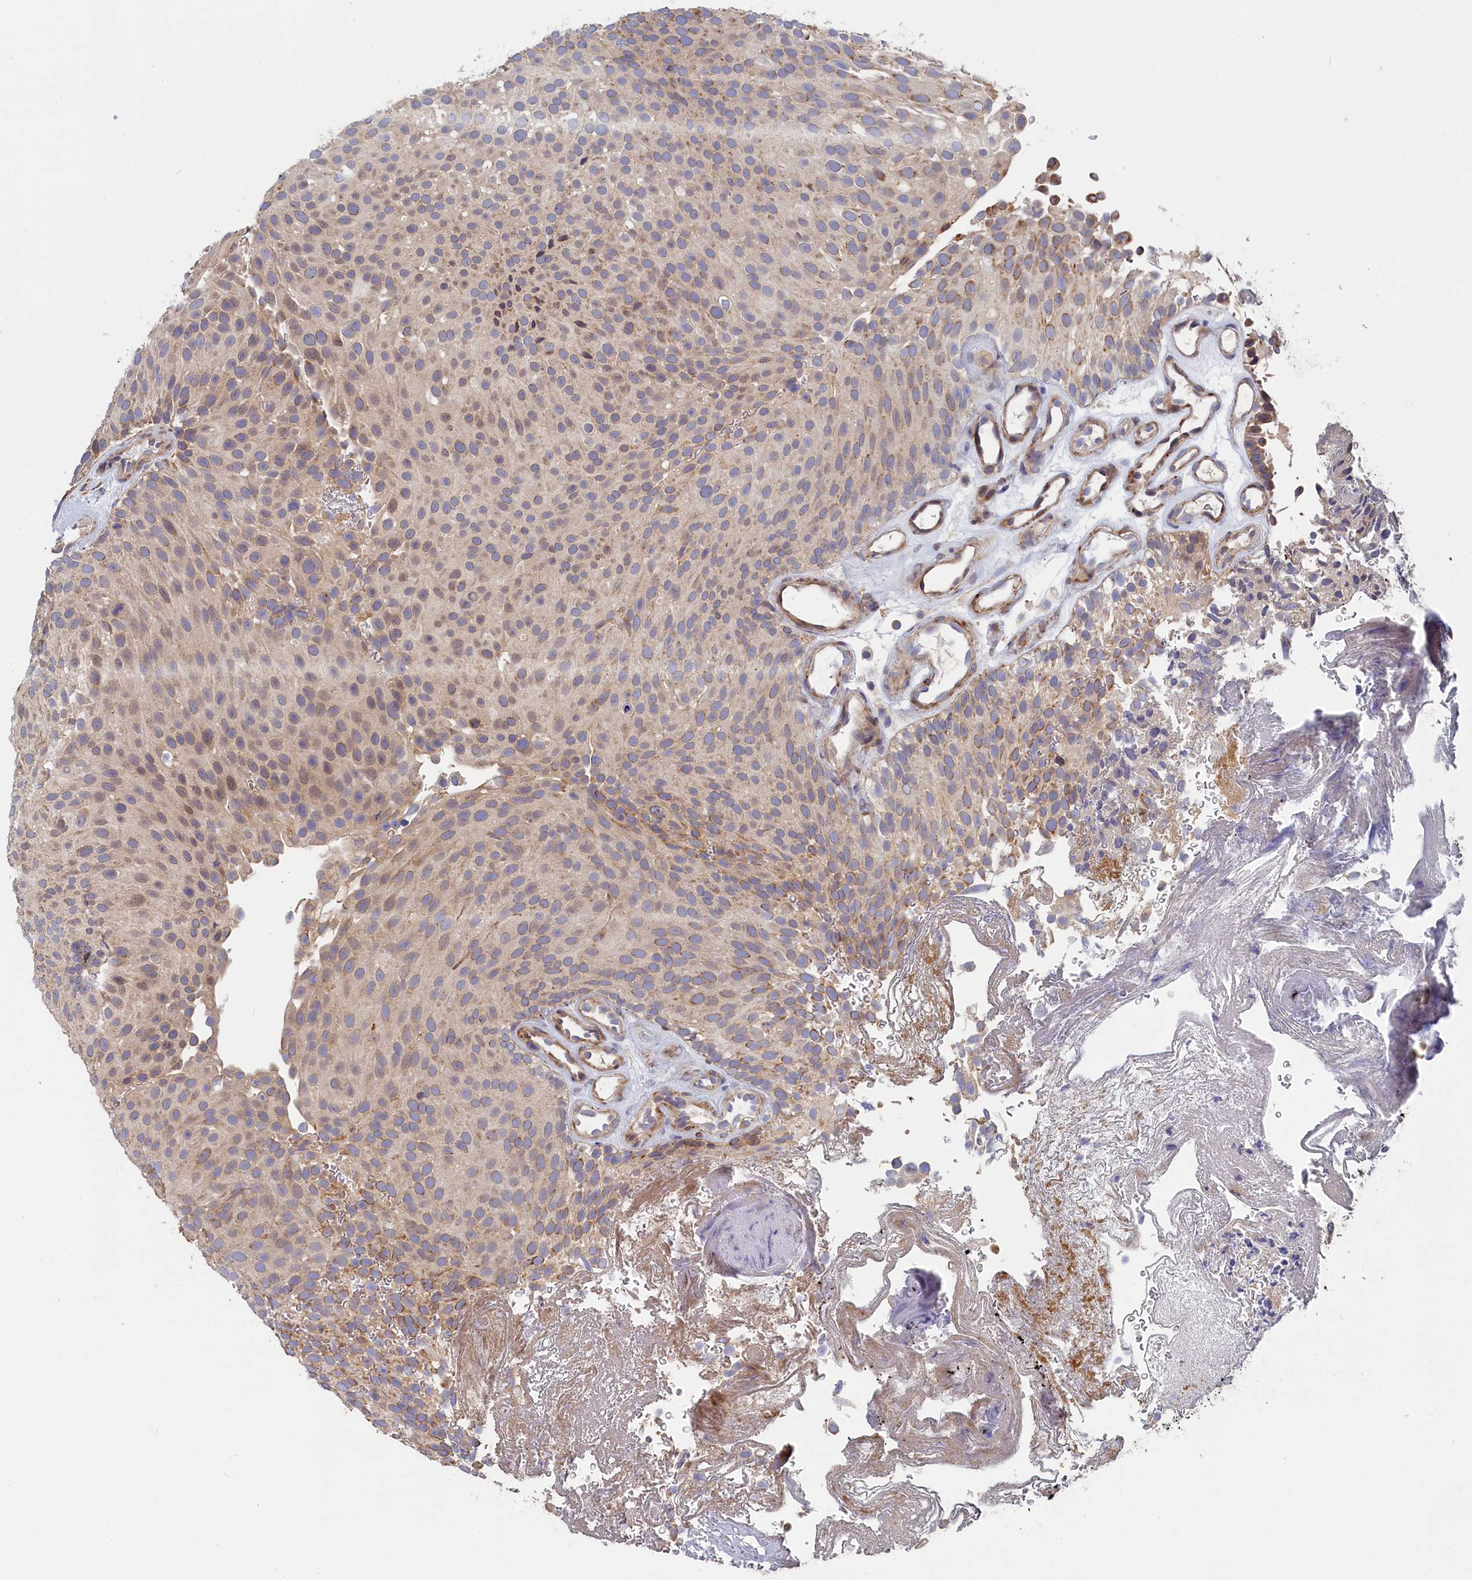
{"staining": {"intensity": "moderate", "quantity": ">75%", "location": "cytoplasmic/membranous,nuclear"}, "tissue": "urothelial cancer", "cell_type": "Tumor cells", "image_type": "cancer", "snomed": [{"axis": "morphology", "description": "Urothelial carcinoma, Low grade"}, {"axis": "topography", "description": "Urinary bladder"}], "caption": "The immunohistochemical stain labels moderate cytoplasmic/membranous and nuclear expression in tumor cells of urothelial cancer tissue.", "gene": "CYB5D2", "patient": {"sex": "male", "age": 78}}